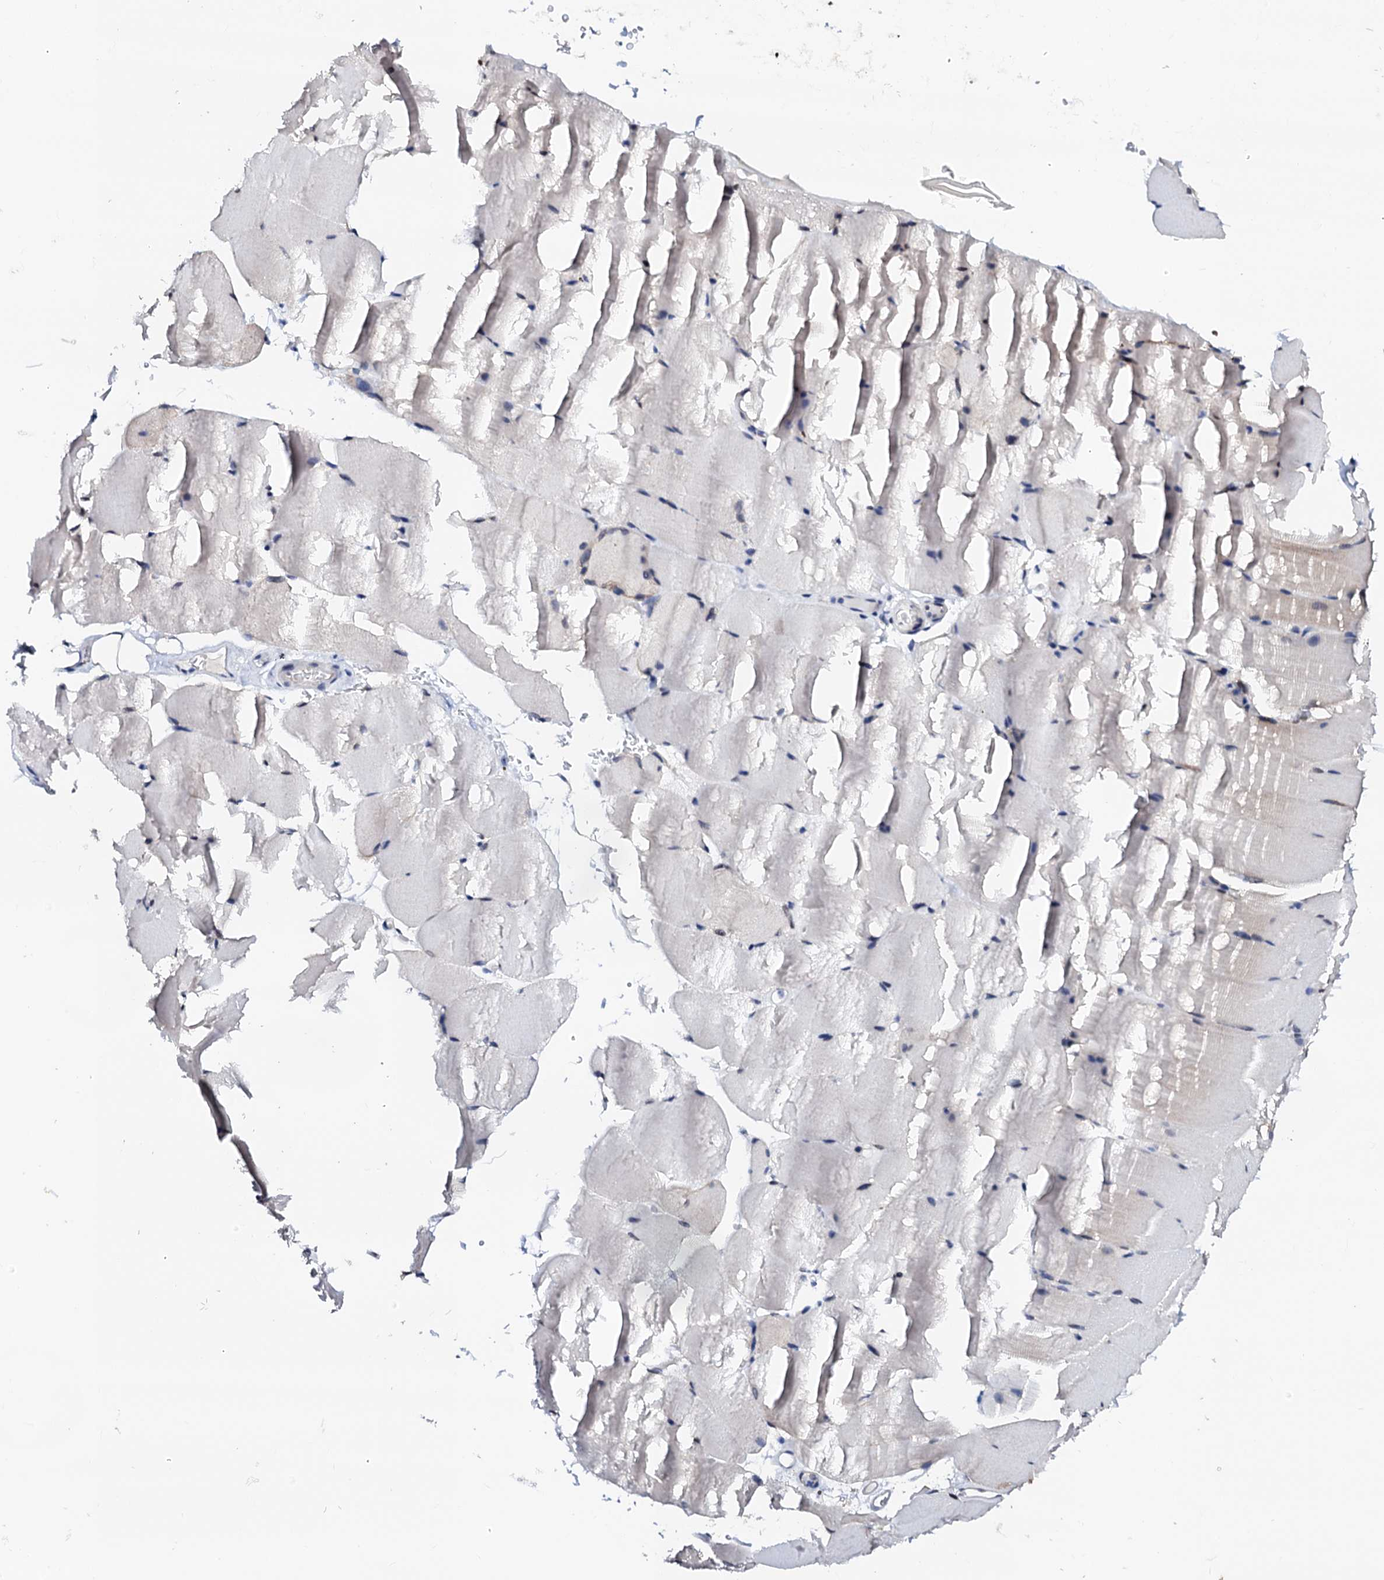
{"staining": {"intensity": "negative", "quantity": "none", "location": "none"}, "tissue": "skeletal muscle", "cell_type": "Myocytes", "image_type": "normal", "snomed": [{"axis": "morphology", "description": "Normal tissue, NOS"}, {"axis": "topography", "description": "Skeletal muscle"}, {"axis": "topography", "description": "Parathyroid gland"}], "caption": "IHC of normal skeletal muscle demonstrates no staining in myocytes. (DAB immunohistochemistry (IHC) with hematoxylin counter stain).", "gene": "NUP58", "patient": {"sex": "female", "age": 37}}